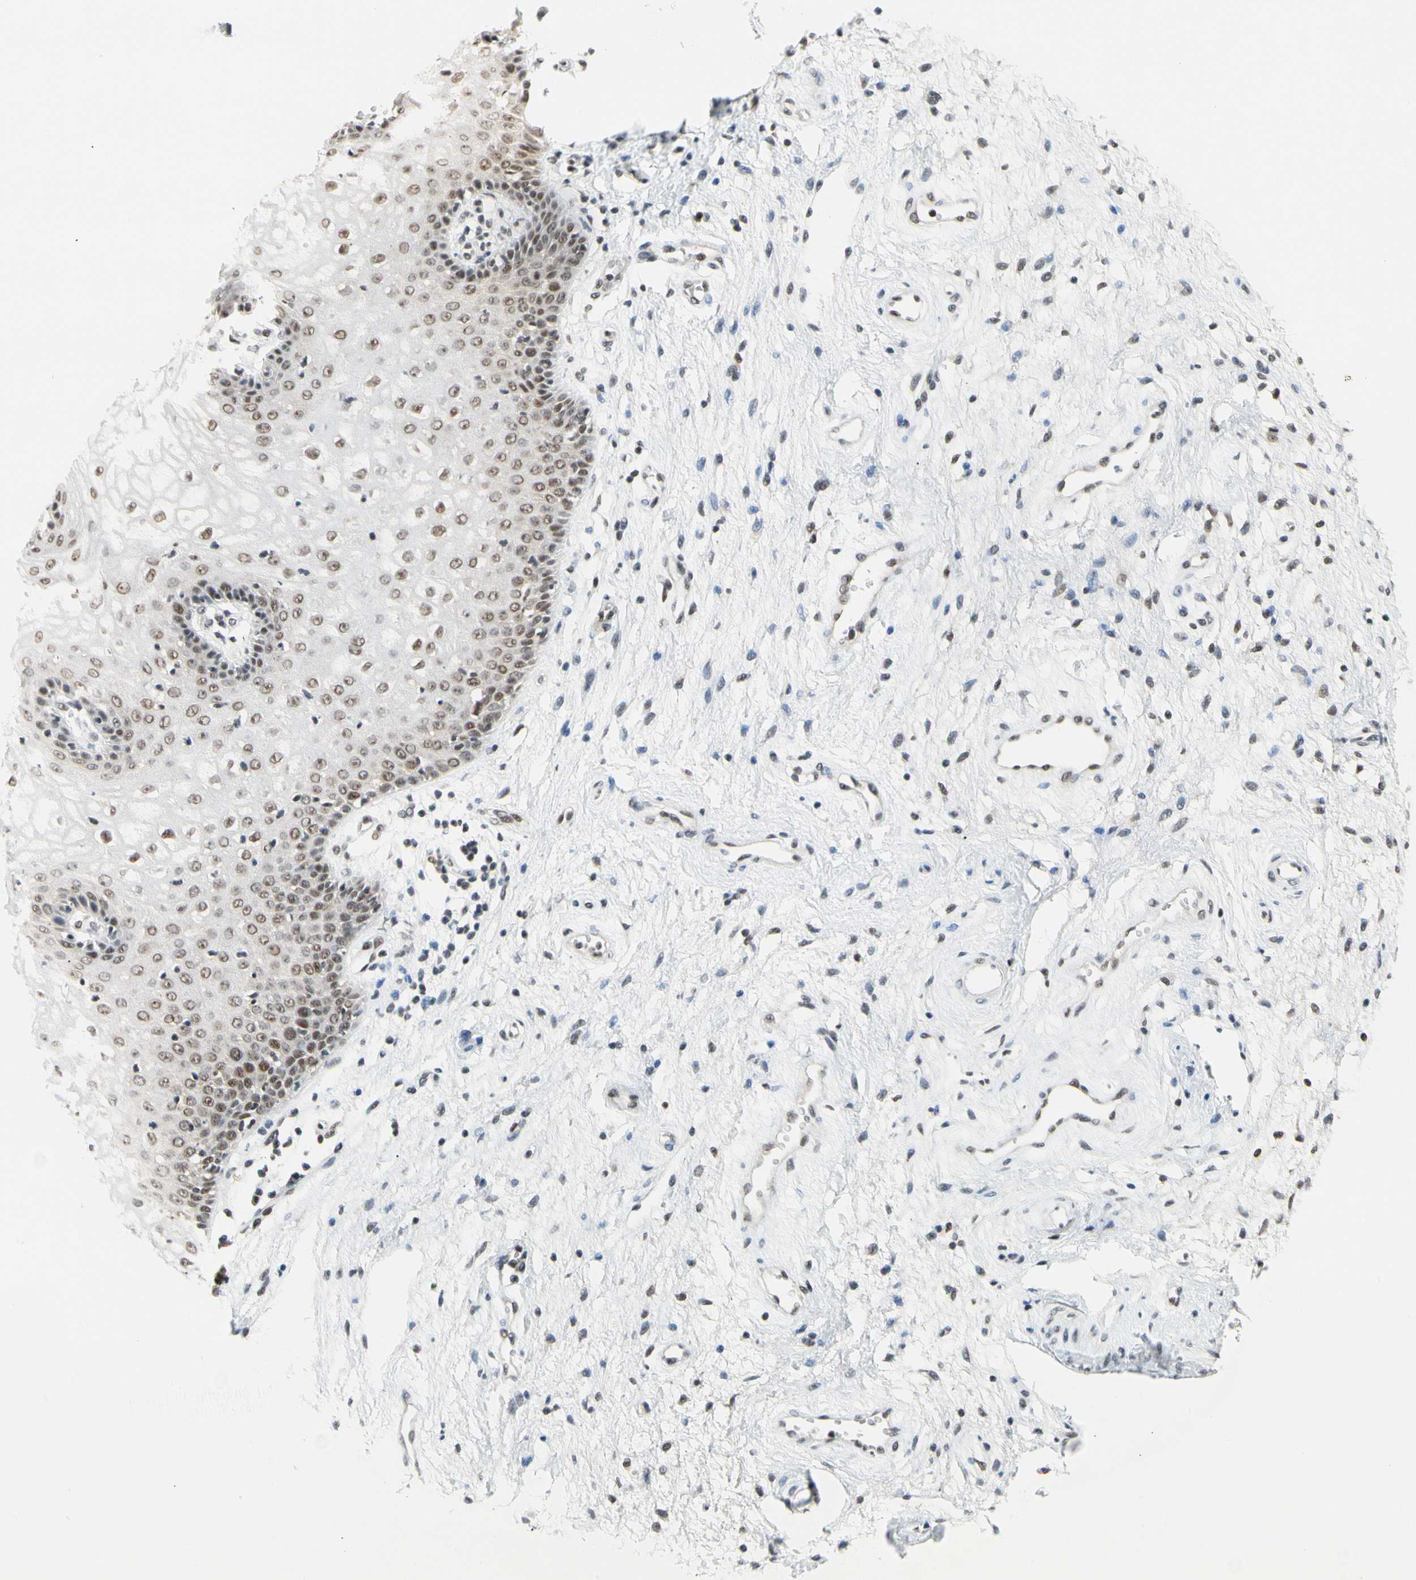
{"staining": {"intensity": "moderate", "quantity": ">75%", "location": "nuclear"}, "tissue": "vagina", "cell_type": "Squamous epithelial cells", "image_type": "normal", "snomed": [{"axis": "morphology", "description": "Normal tissue, NOS"}, {"axis": "topography", "description": "Vagina"}], "caption": "Squamous epithelial cells show medium levels of moderate nuclear staining in approximately >75% of cells in benign human vagina. (brown staining indicates protein expression, while blue staining denotes nuclei).", "gene": "ZSCAN16", "patient": {"sex": "female", "age": 34}}